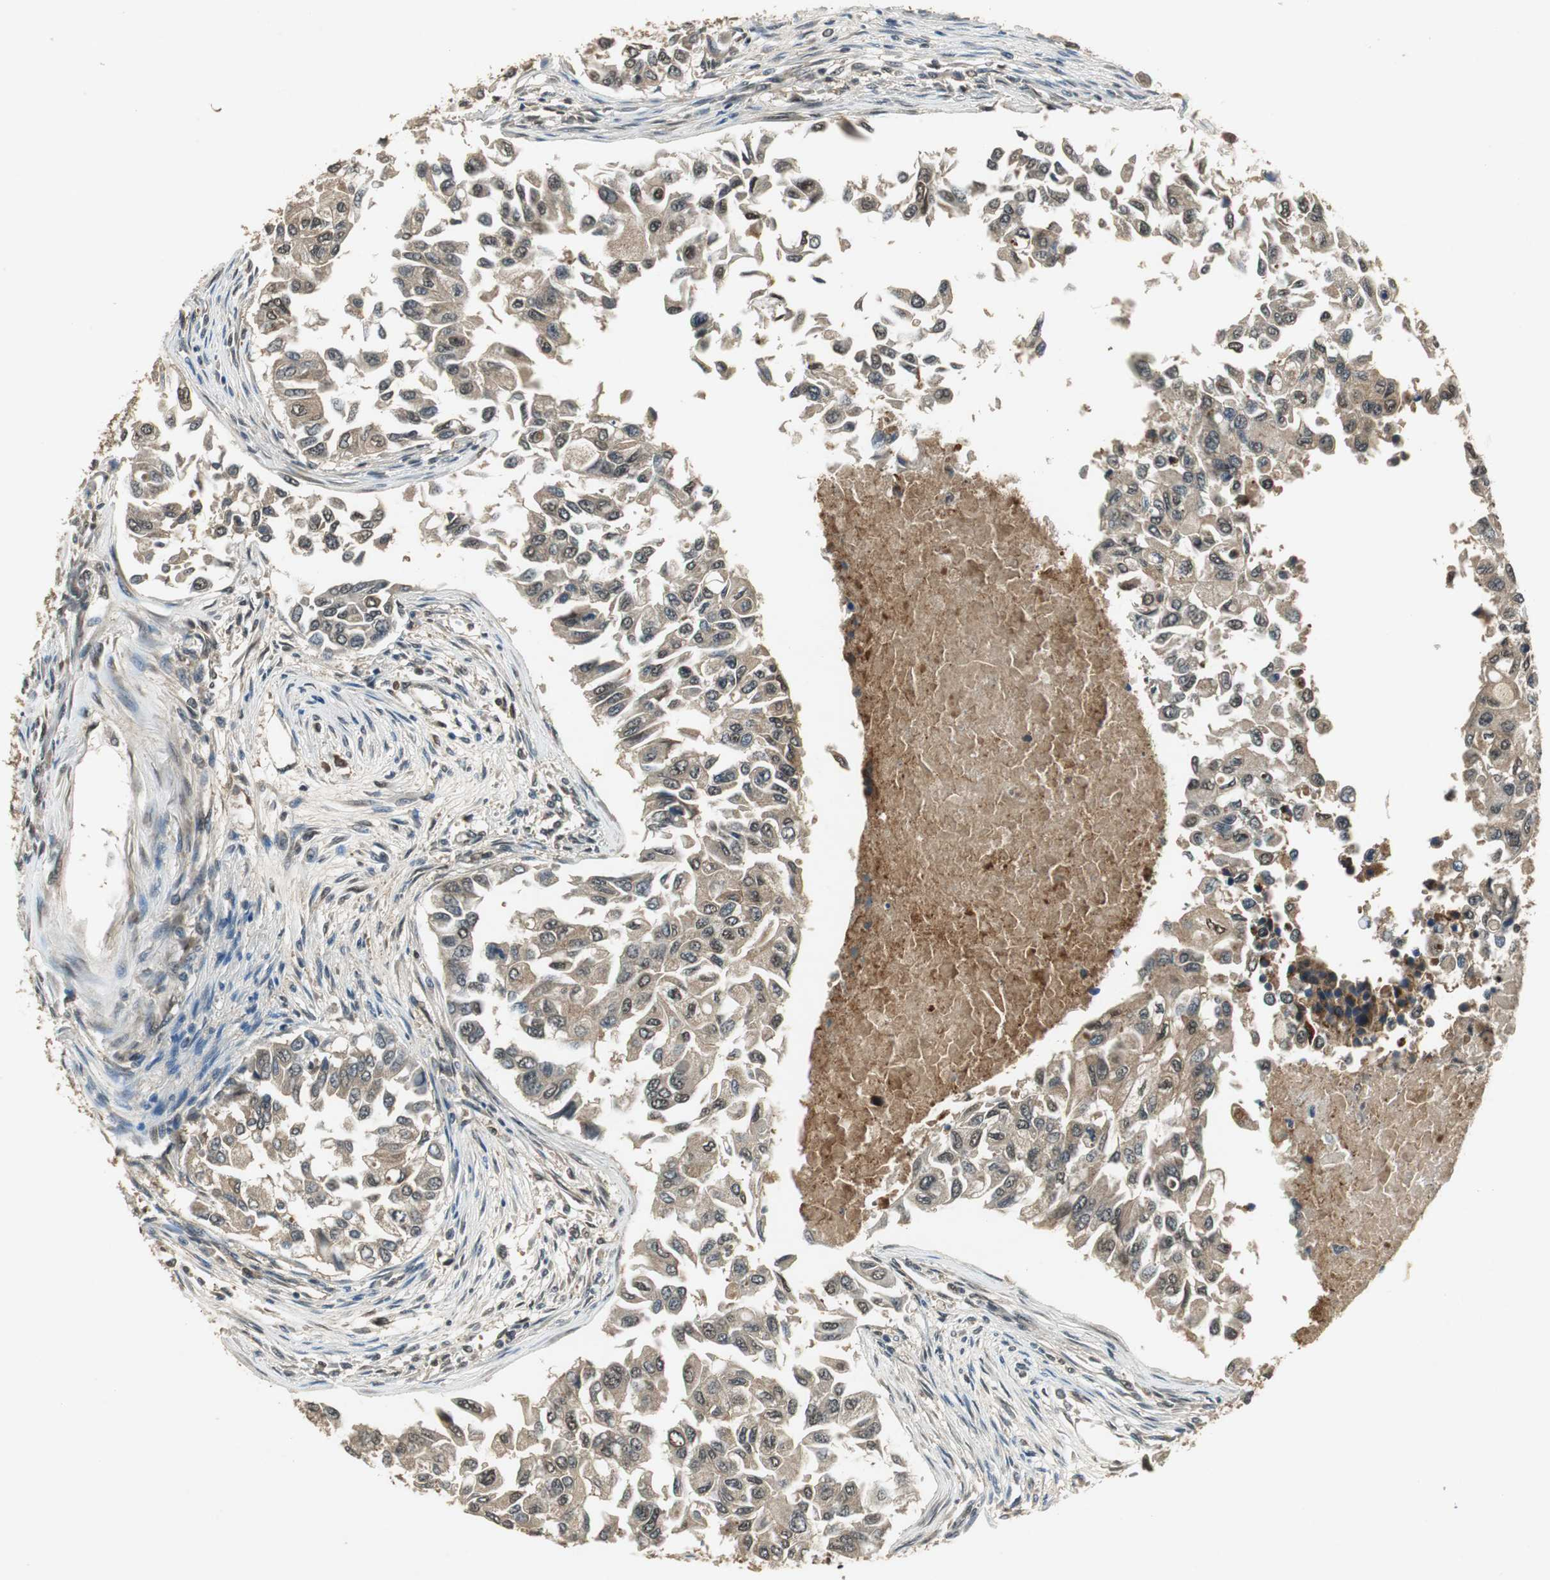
{"staining": {"intensity": "weak", "quantity": ">75%", "location": "cytoplasmic/membranous,nuclear"}, "tissue": "breast cancer", "cell_type": "Tumor cells", "image_type": "cancer", "snomed": [{"axis": "morphology", "description": "Normal tissue, NOS"}, {"axis": "morphology", "description": "Duct carcinoma"}, {"axis": "topography", "description": "Breast"}], "caption": "A micrograph of infiltrating ductal carcinoma (breast) stained for a protein exhibits weak cytoplasmic/membranous and nuclear brown staining in tumor cells. The staining was performed using DAB (3,3'-diaminobenzidine) to visualize the protein expression in brown, while the nuclei were stained in blue with hematoxylin (Magnification: 20x).", "gene": "PSMB4", "patient": {"sex": "female", "age": 49}}